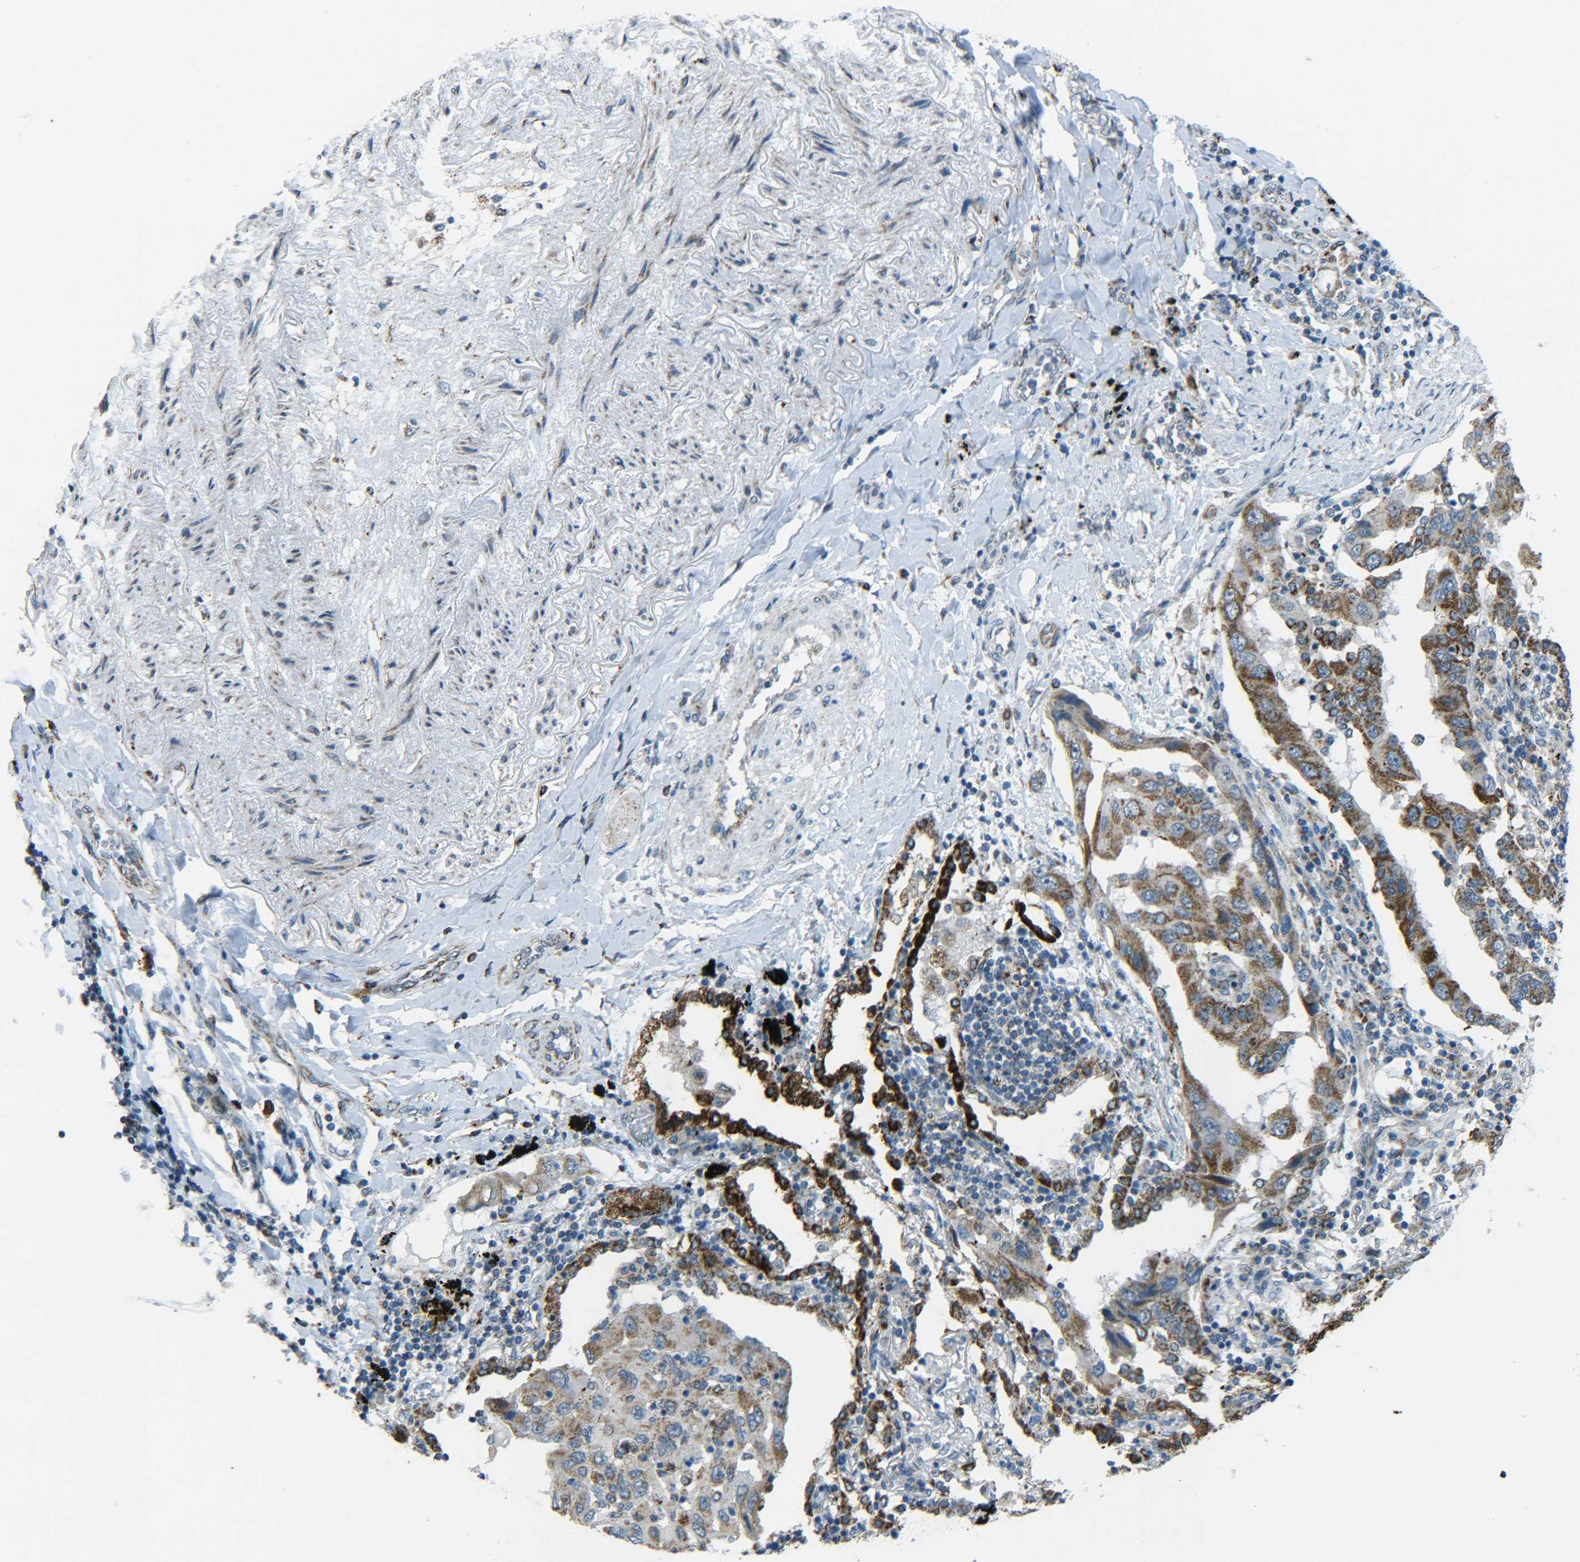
{"staining": {"intensity": "moderate", "quantity": ">75%", "location": "cytoplasmic/membranous"}, "tissue": "lung cancer", "cell_type": "Tumor cells", "image_type": "cancer", "snomed": [{"axis": "morphology", "description": "Adenocarcinoma, NOS"}, {"axis": "topography", "description": "Lung"}], "caption": "Immunohistochemical staining of human lung cancer exhibits medium levels of moderate cytoplasmic/membranous expression in approximately >75% of tumor cells.", "gene": "CYB5R1", "patient": {"sex": "female", "age": 65}}